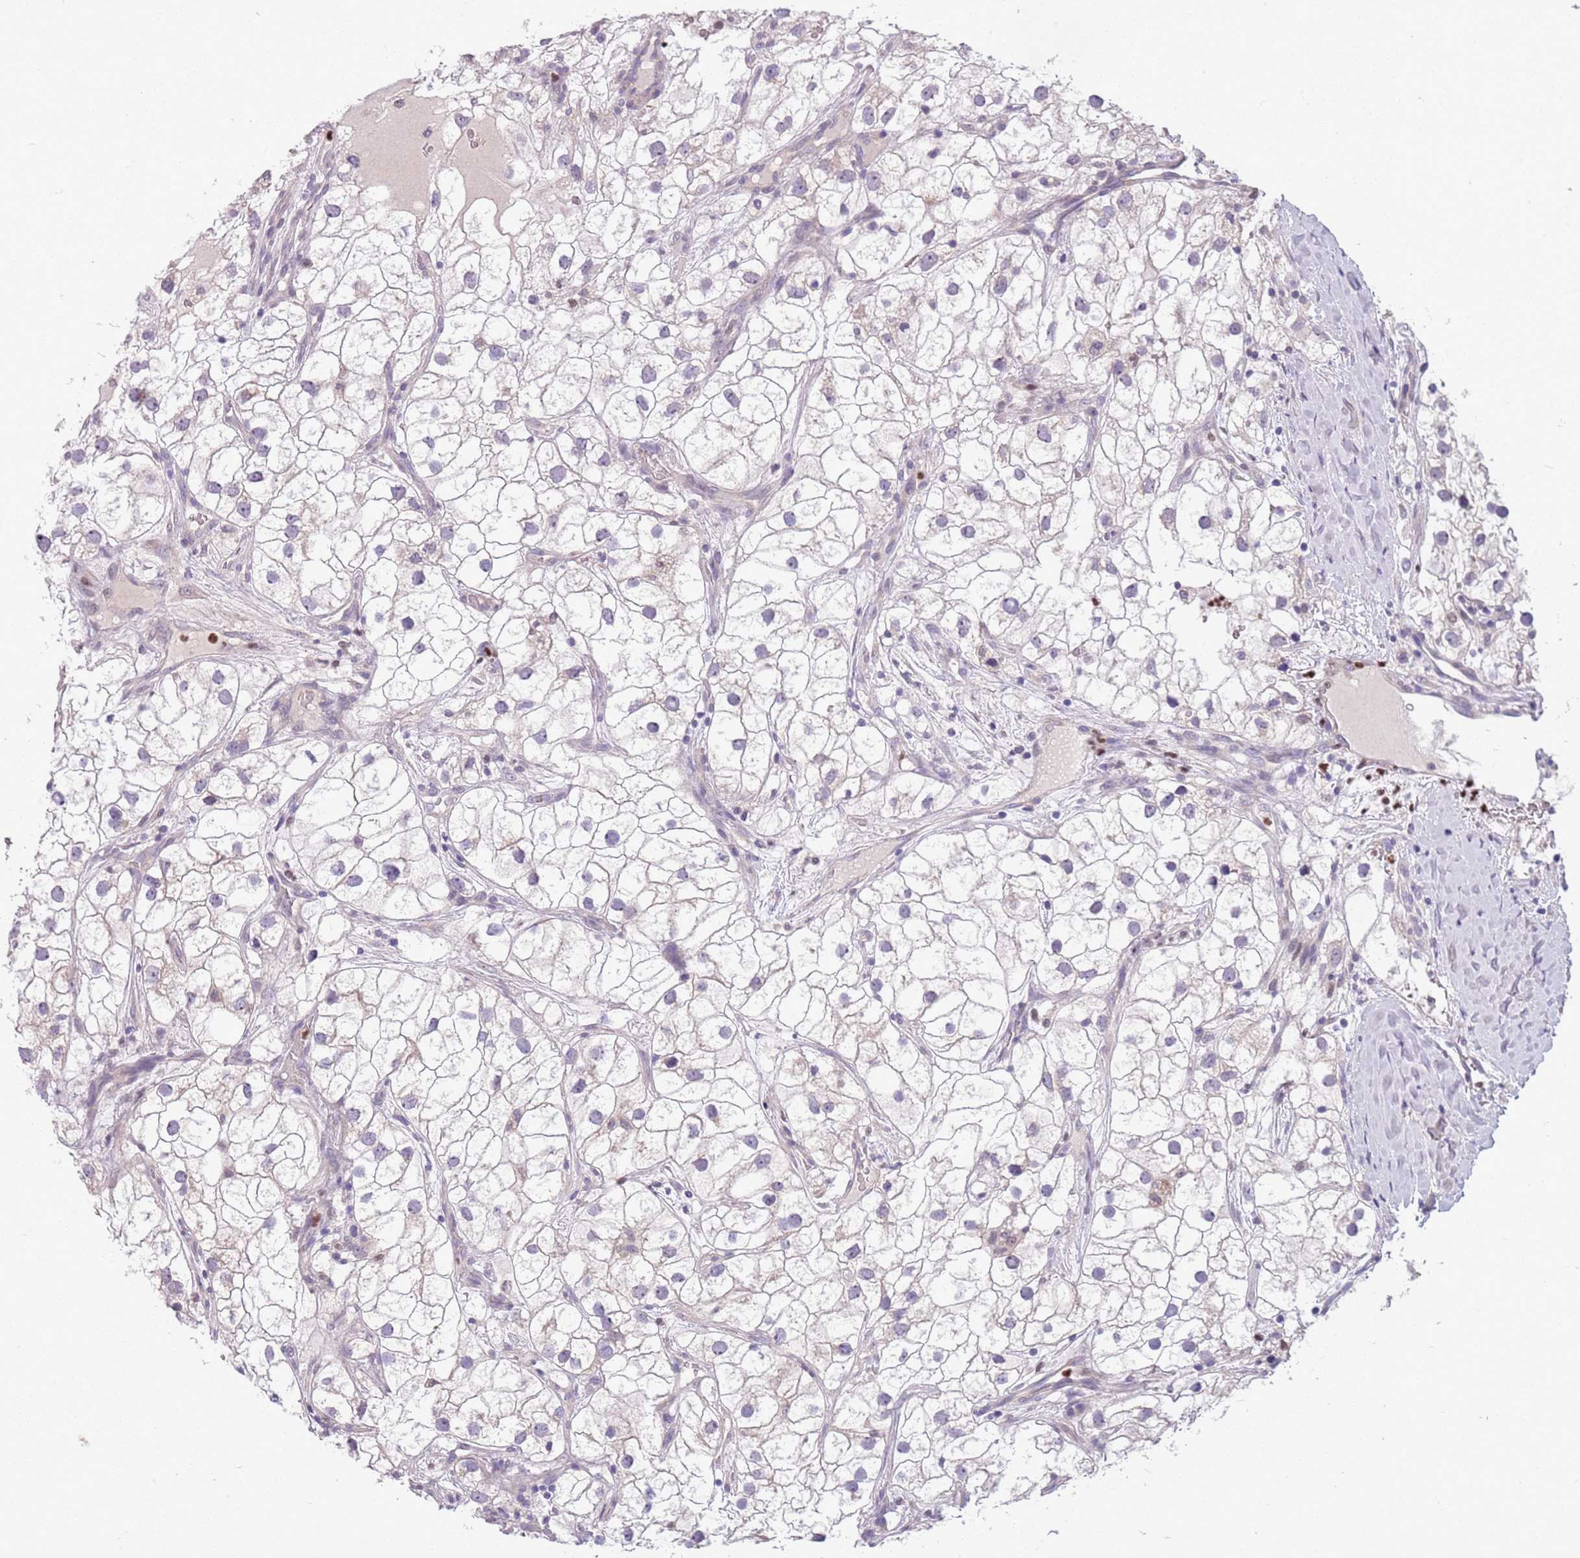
{"staining": {"intensity": "negative", "quantity": "none", "location": "none"}, "tissue": "renal cancer", "cell_type": "Tumor cells", "image_type": "cancer", "snomed": [{"axis": "morphology", "description": "Adenocarcinoma, NOS"}, {"axis": "topography", "description": "Kidney"}], "caption": "The immunohistochemistry histopathology image has no significant positivity in tumor cells of renal adenocarcinoma tissue.", "gene": "ADCY7", "patient": {"sex": "male", "age": 59}}